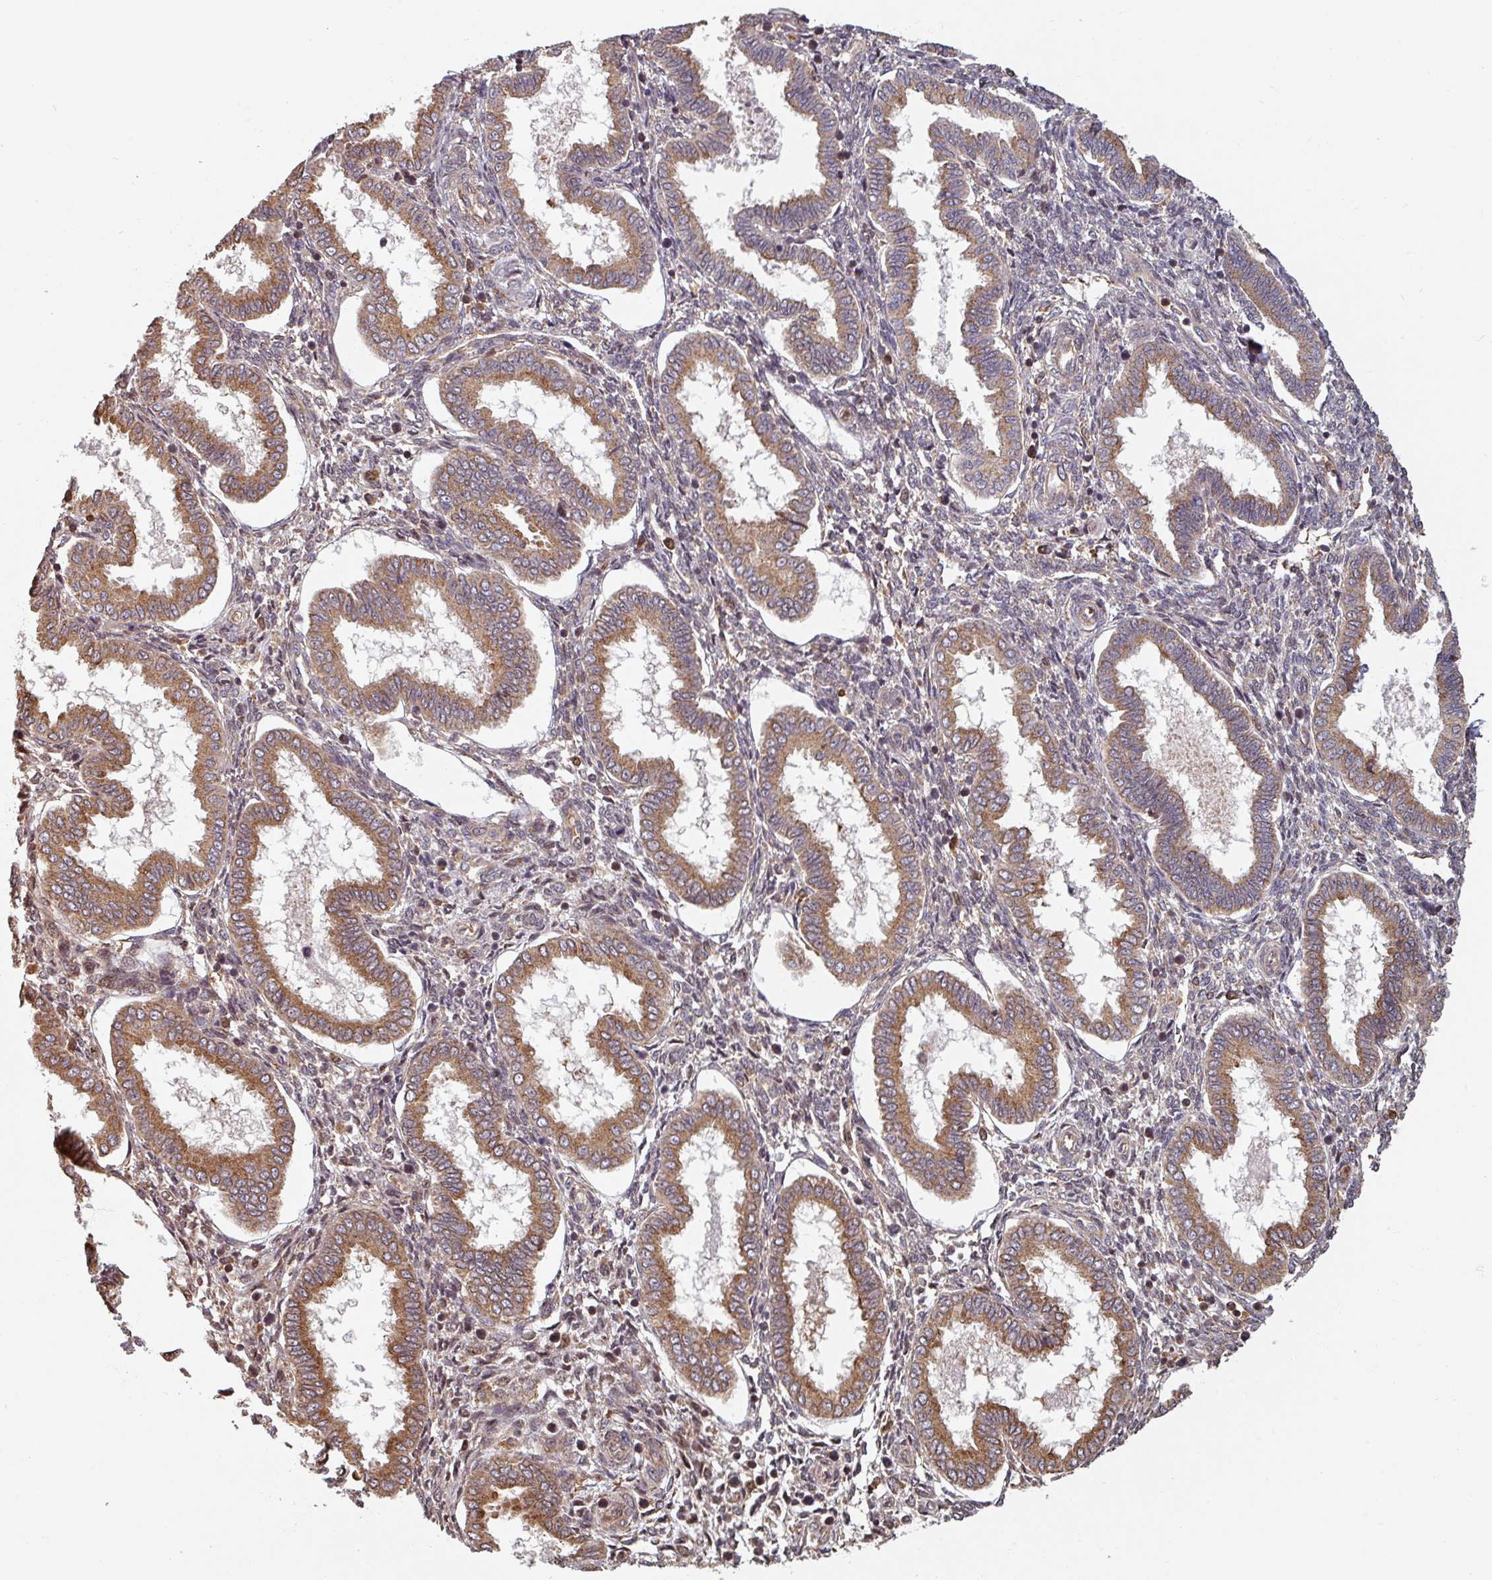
{"staining": {"intensity": "negative", "quantity": "none", "location": "none"}, "tissue": "endometrium", "cell_type": "Cells in endometrial stroma", "image_type": "normal", "snomed": [{"axis": "morphology", "description": "Normal tissue, NOS"}, {"axis": "topography", "description": "Endometrium"}], "caption": "This image is of benign endometrium stained with immunohistochemistry to label a protein in brown with the nuclei are counter-stained blue. There is no expression in cells in endometrial stroma.", "gene": "EID1", "patient": {"sex": "female", "age": 24}}